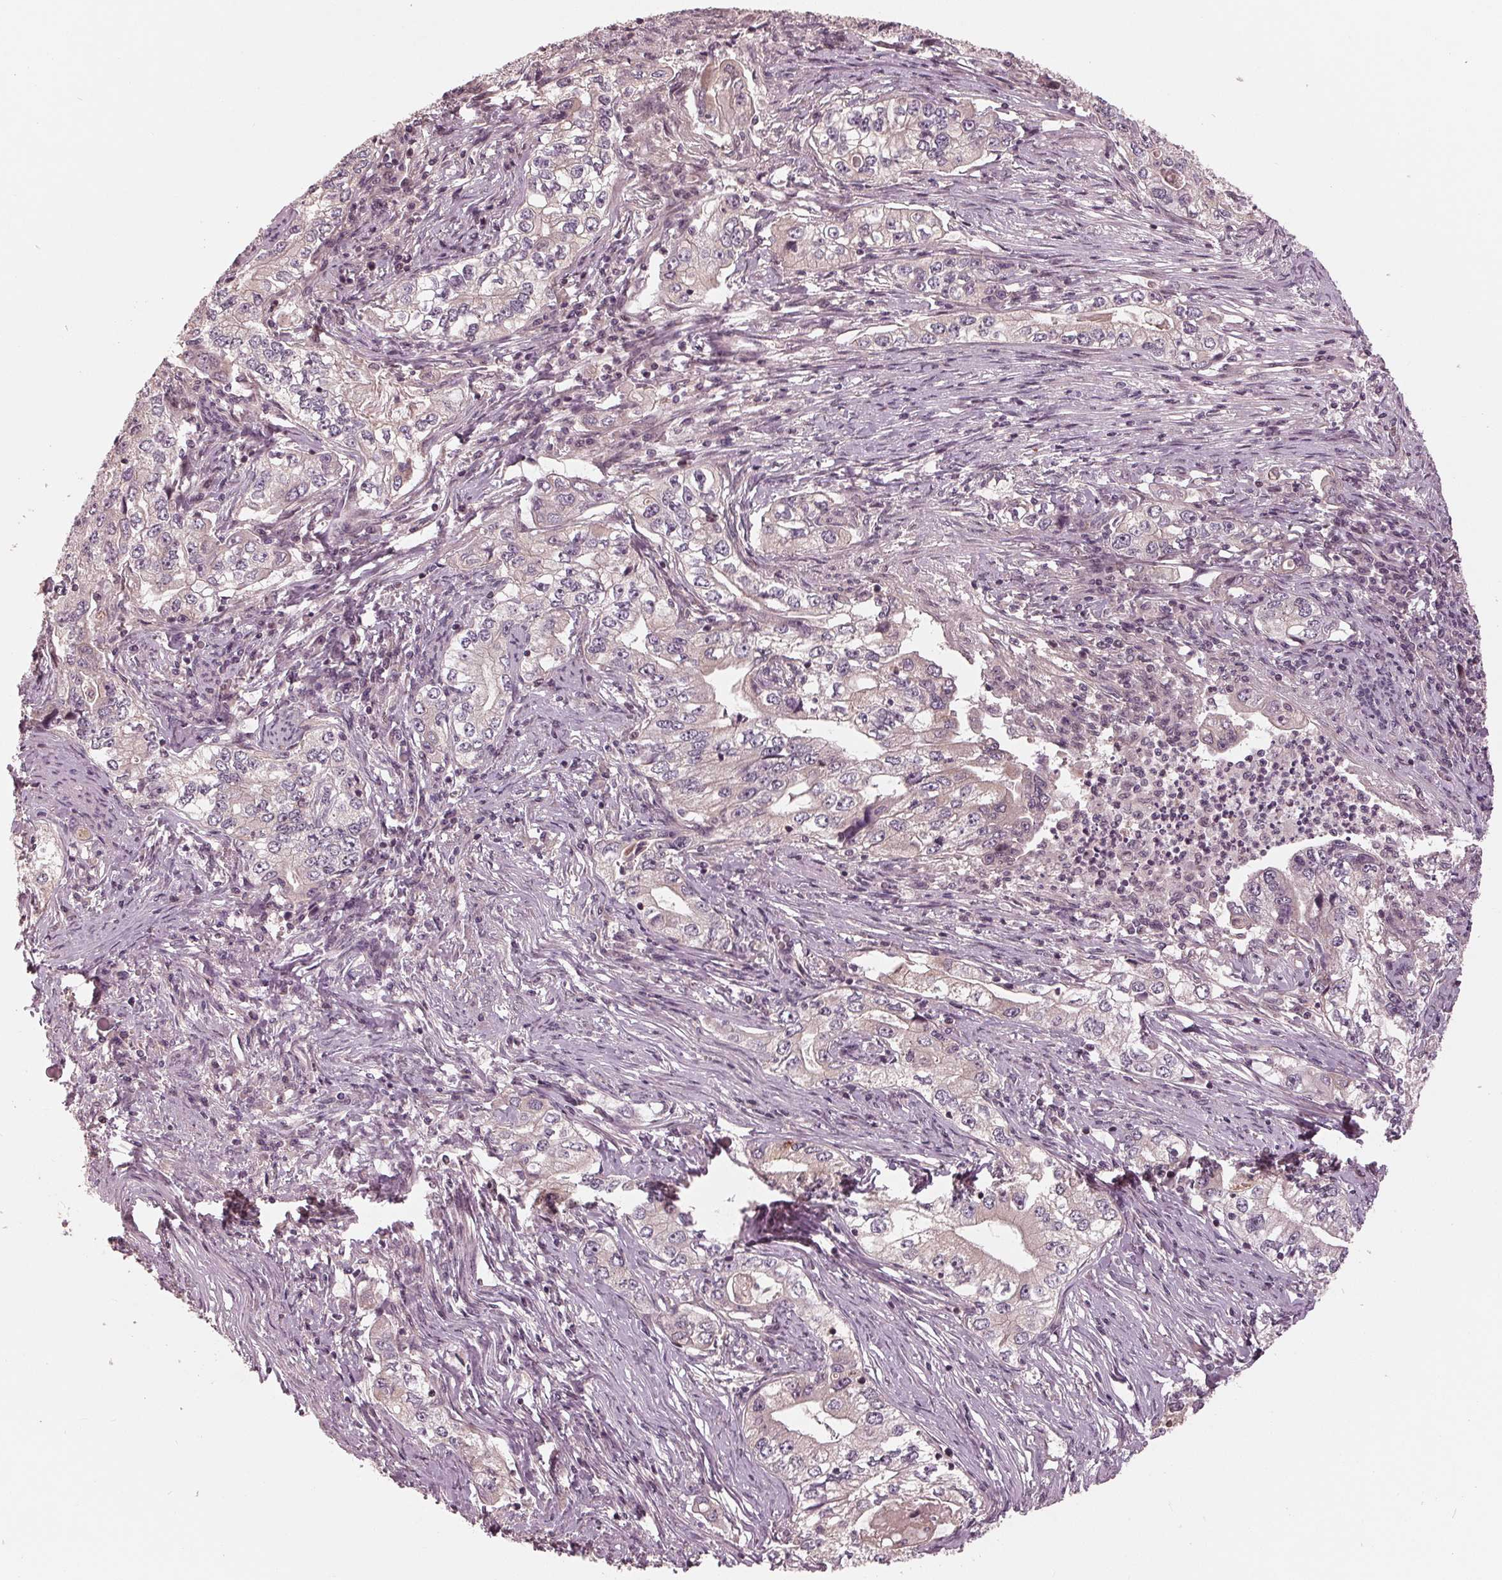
{"staining": {"intensity": "negative", "quantity": "none", "location": "none"}, "tissue": "stomach cancer", "cell_type": "Tumor cells", "image_type": "cancer", "snomed": [{"axis": "morphology", "description": "Adenocarcinoma, NOS"}, {"axis": "topography", "description": "Stomach, lower"}], "caption": "Protein analysis of adenocarcinoma (stomach) reveals no significant staining in tumor cells. Nuclei are stained in blue.", "gene": "ZNF471", "patient": {"sex": "female", "age": 72}}